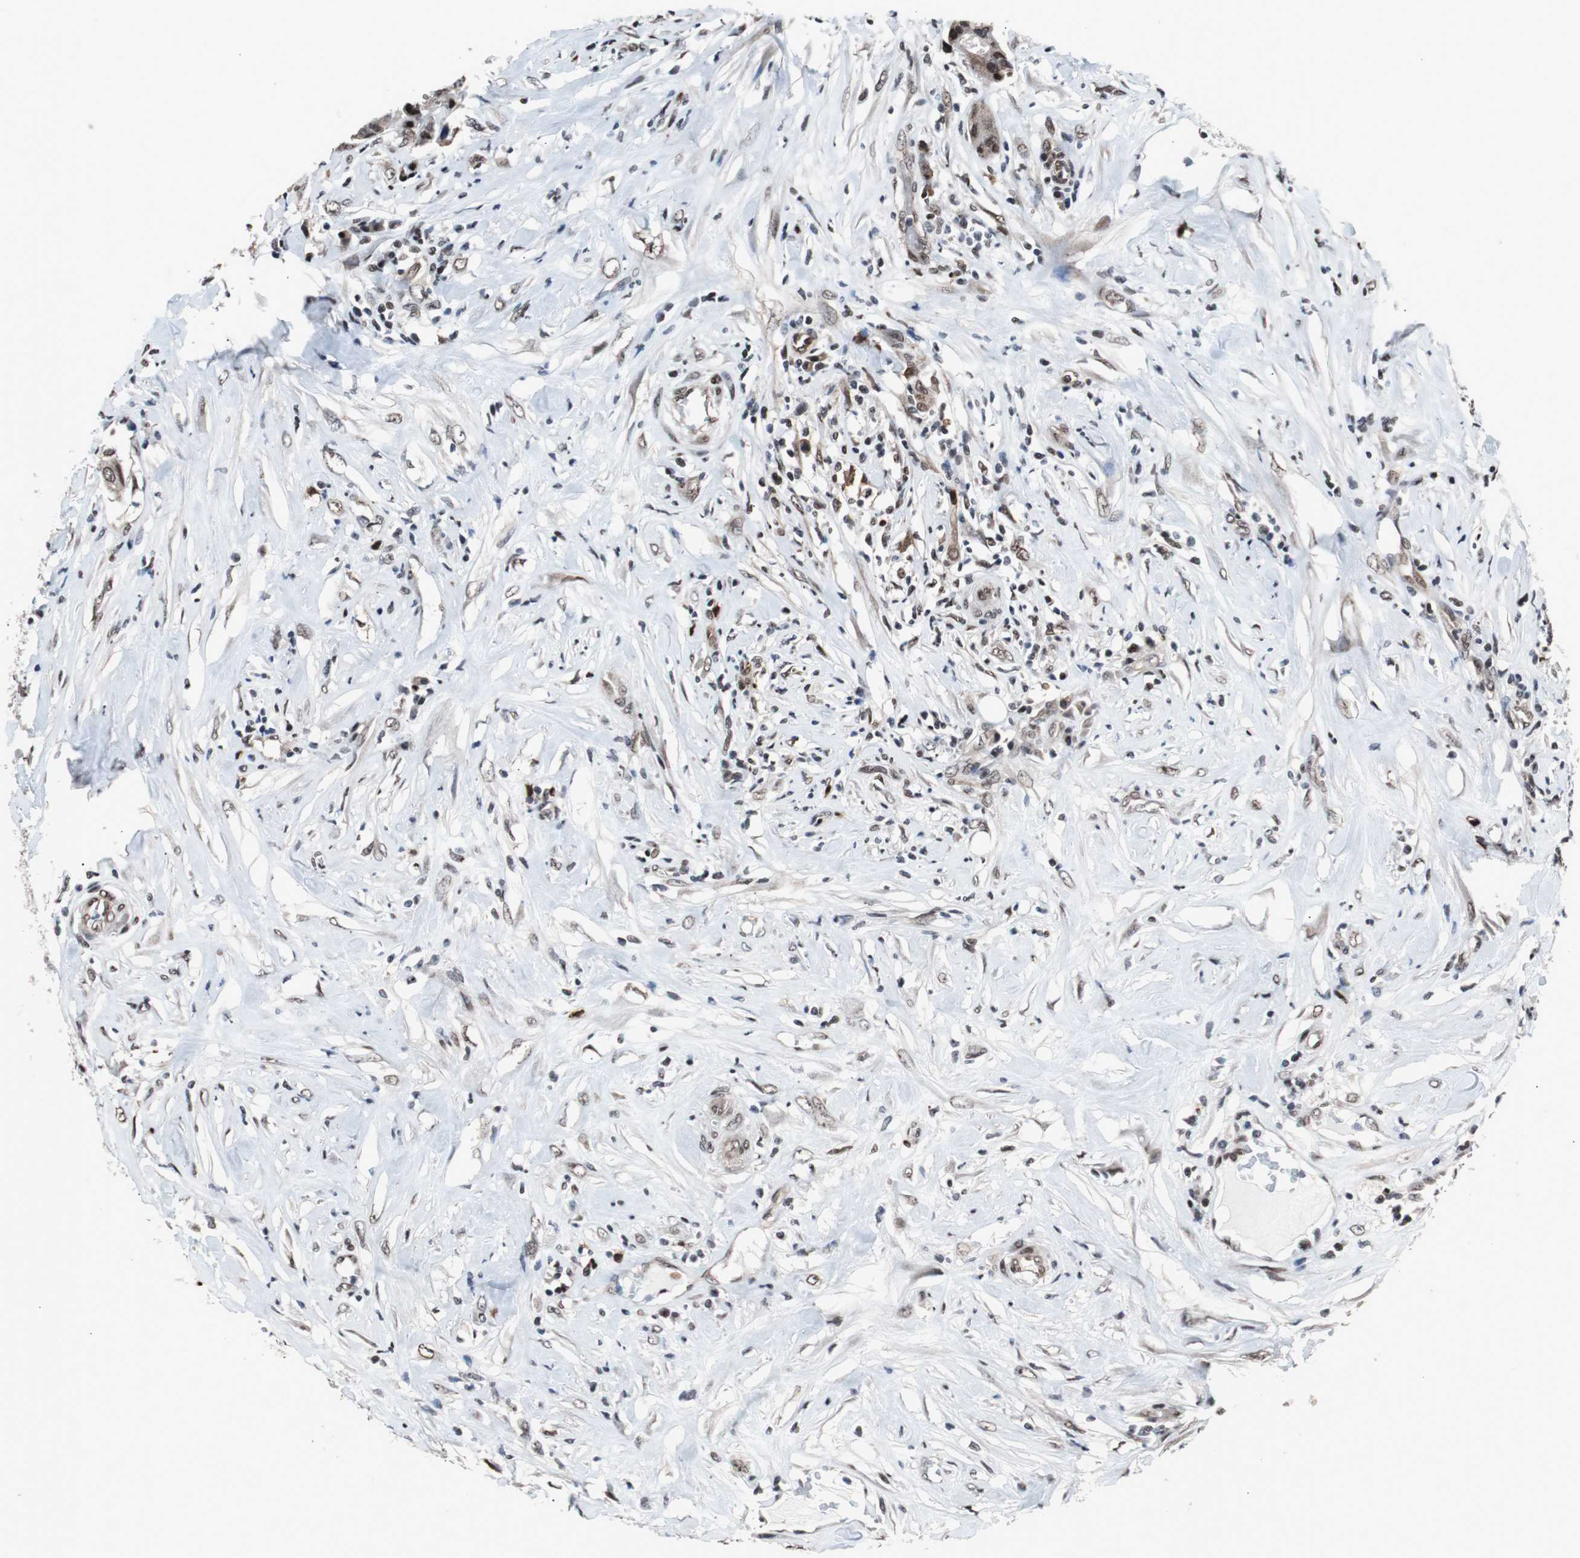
{"staining": {"intensity": "moderate", "quantity": "25%-75%", "location": "nuclear"}, "tissue": "colorectal cancer", "cell_type": "Tumor cells", "image_type": "cancer", "snomed": [{"axis": "morphology", "description": "Adenocarcinoma, NOS"}, {"axis": "topography", "description": "Rectum"}], "caption": "There is medium levels of moderate nuclear expression in tumor cells of colorectal cancer, as demonstrated by immunohistochemical staining (brown color).", "gene": "POGZ", "patient": {"sex": "male", "age": 55}}